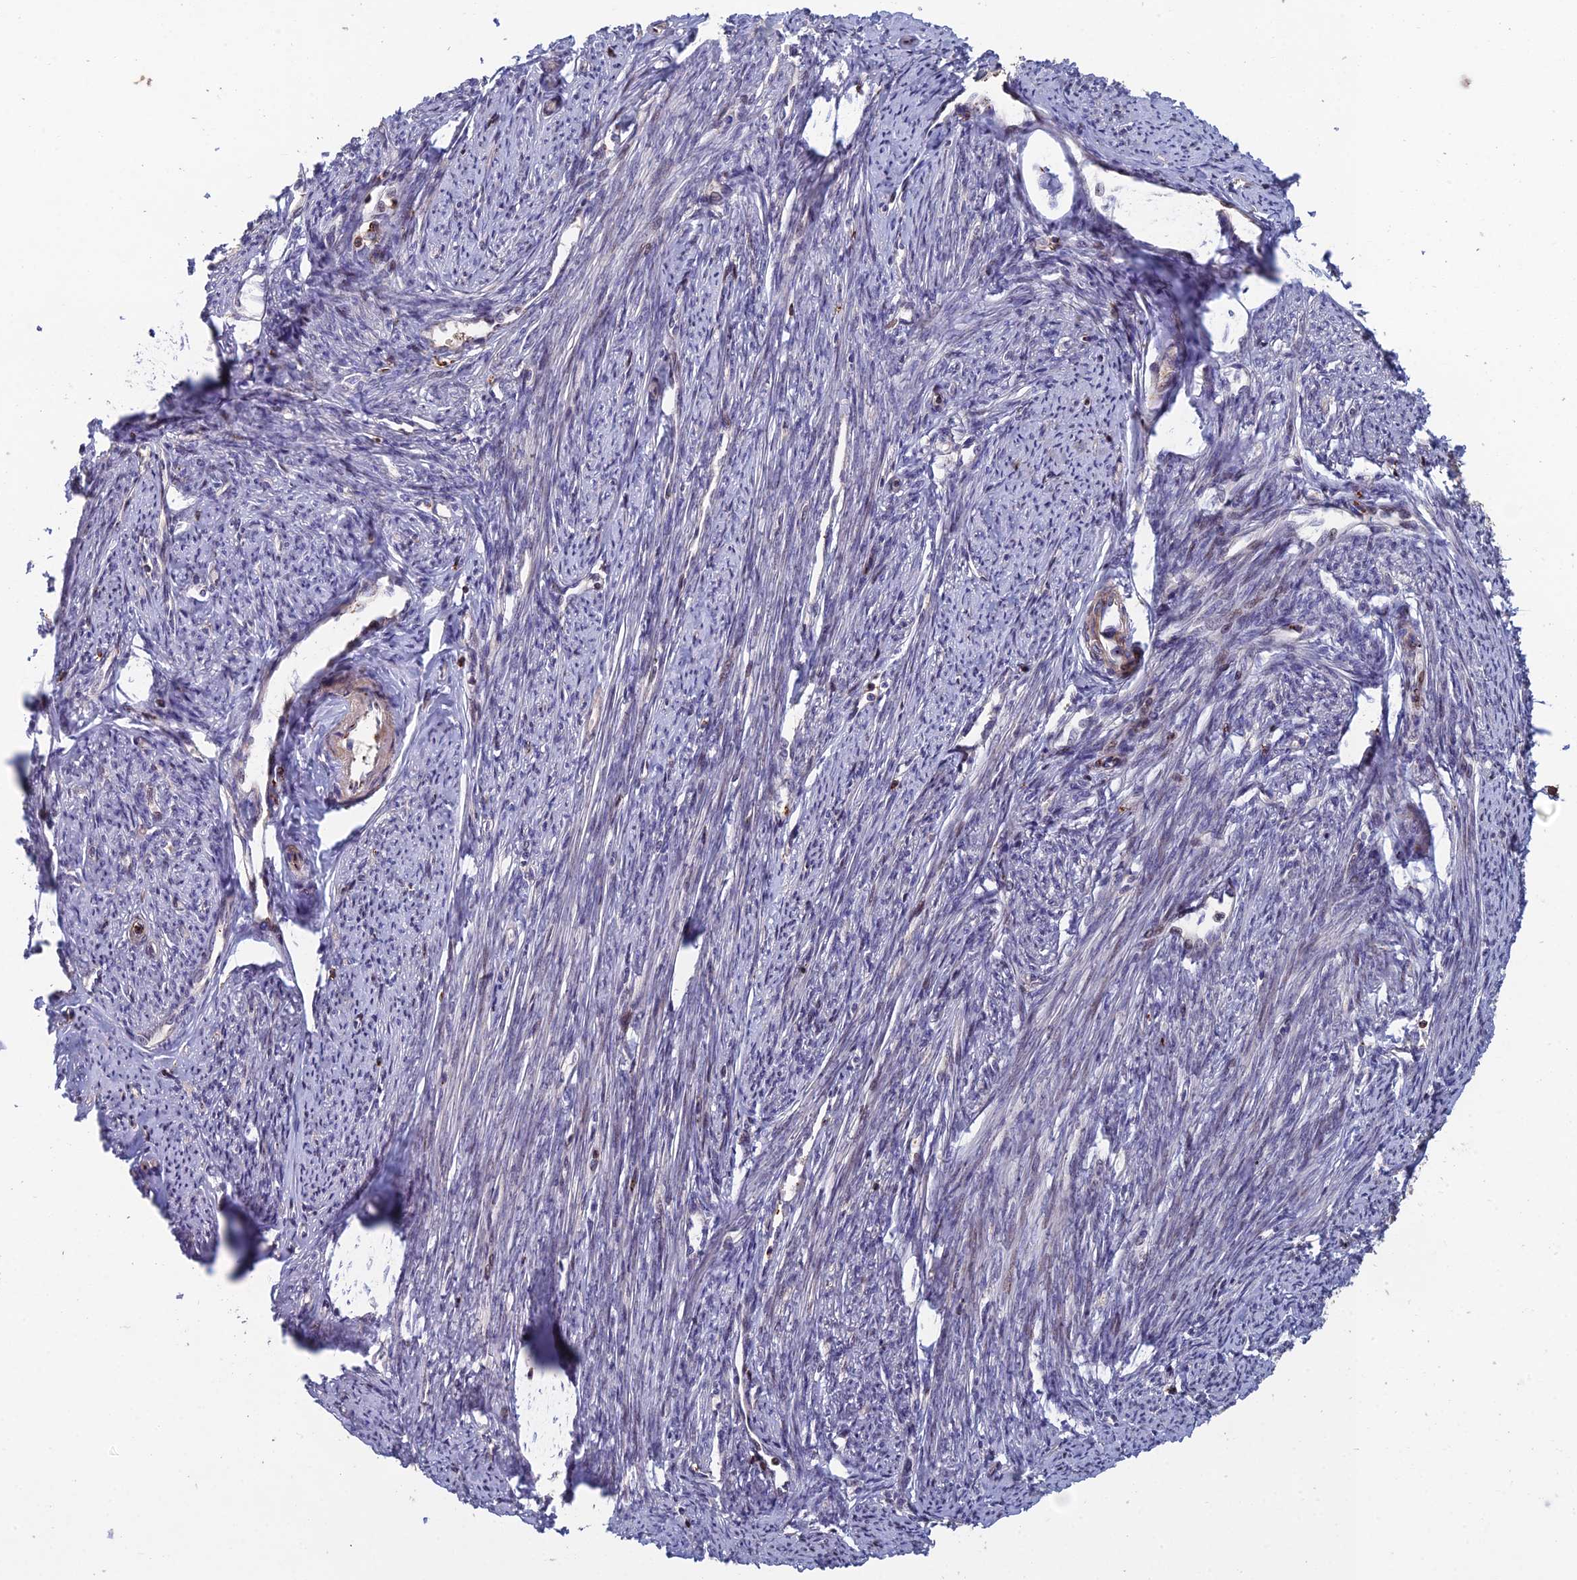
{"staining": {"intensity": "moderate", "quantity": "25%-75%", "location": "cytoplasmic/membranous"}, "tissue": "smooth muscle", "cell_type": "Smooth muscle cells", "image_type": "normal", "snomed": [{"axis": "morphology", "description": "Normal tissue, NOS"}, {"axis": "topography", "description": "Smooth muscle"}, {"axis": "topography", "description": "Uterus"}], "caption": "Brown immunohistochemical staining in benign smooth muscle reveals moderate cytoplasmic/membranous expression in approximately 25%-75% of smooth muscle cells.", "gene": "C15orf62", "patient": {"sex": "female", "age": 59}}